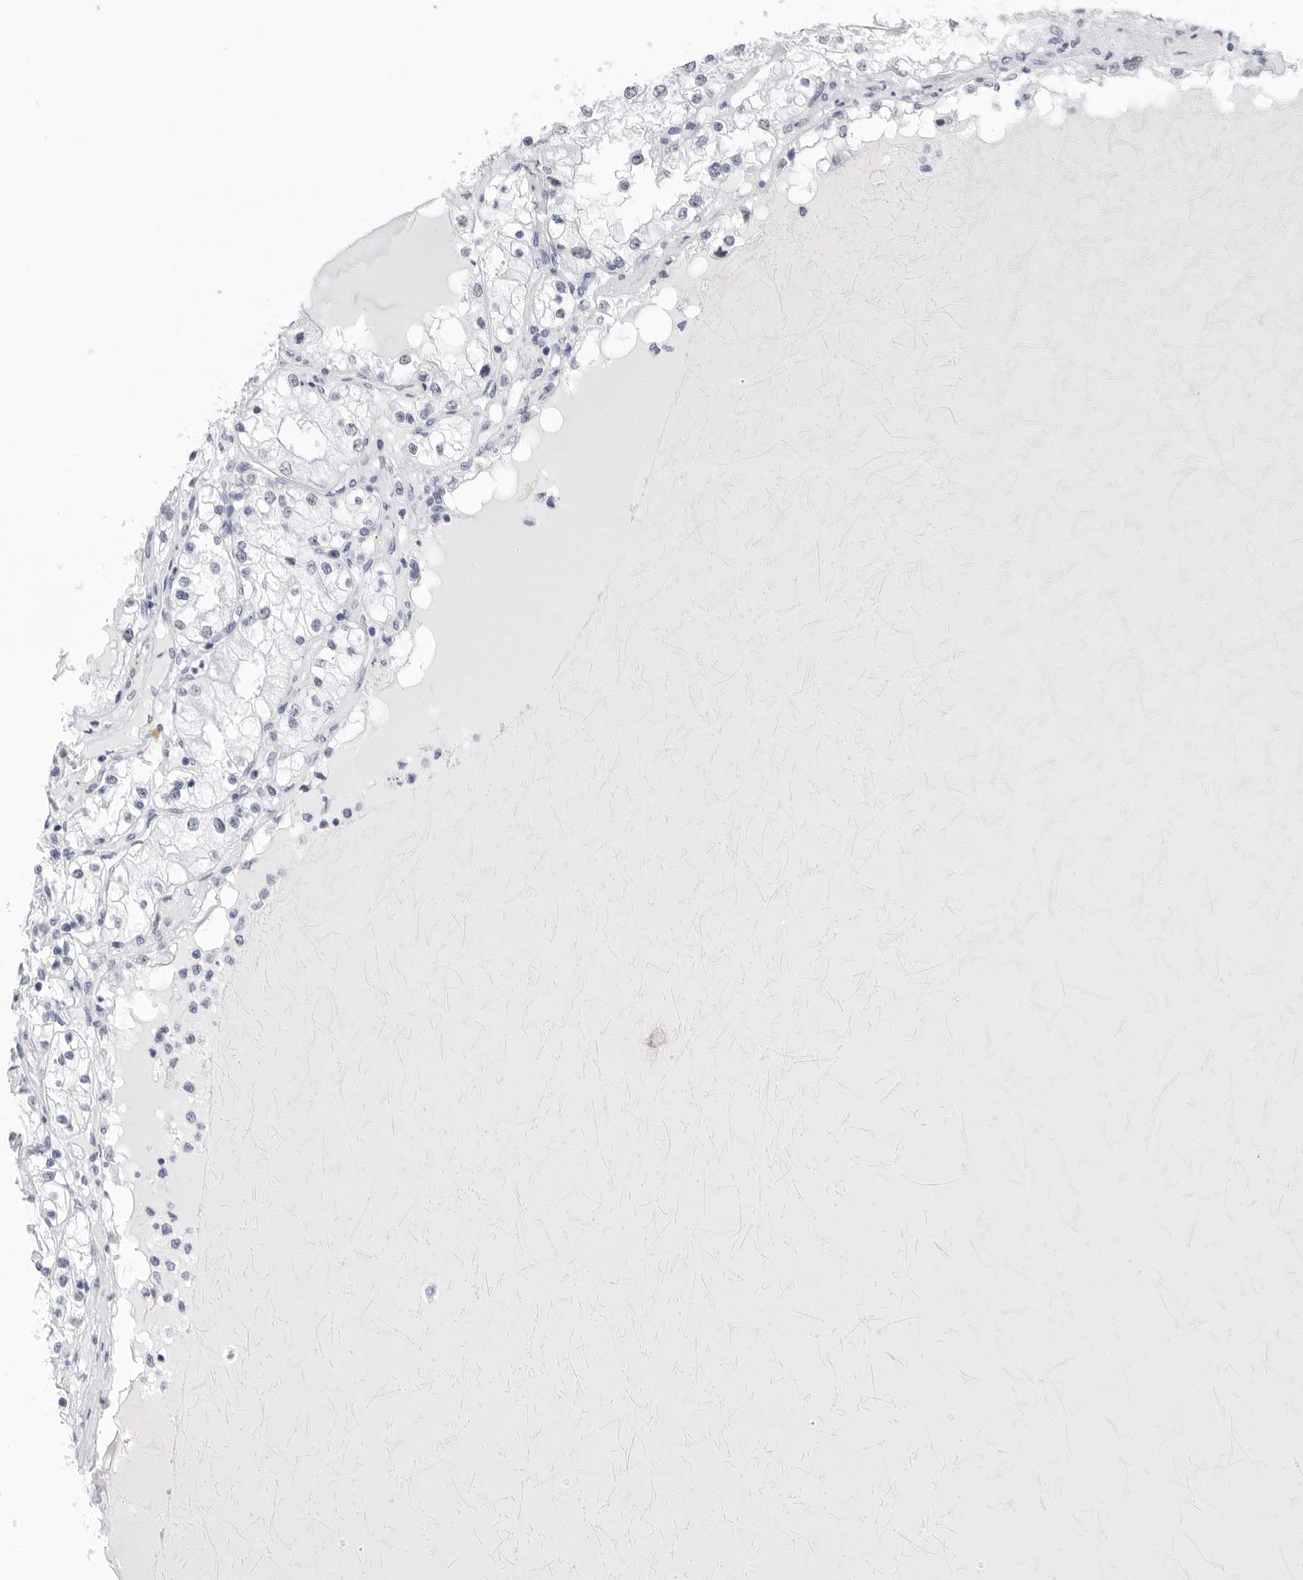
{"staining": {"intensity": "negative", "quantity": "none", "location": "none"}, "tissue": "renal cancer", "cell_type": "Tumor cells", "image_type": "cancer", "snomed": [{"axis": "morphology", "description": "Adenocarcinoma, NOS"}, {"axis": "topography", "description": "Kidney"}], "caption": "This is a photomicrograph of immunohistochemistry (IHC) staining of renal cancer (adenocarcinoma), which shows no staining in tumor cells.", "gene": "ARHGEF10", "patient": {"sex": "male", "age": 68}}